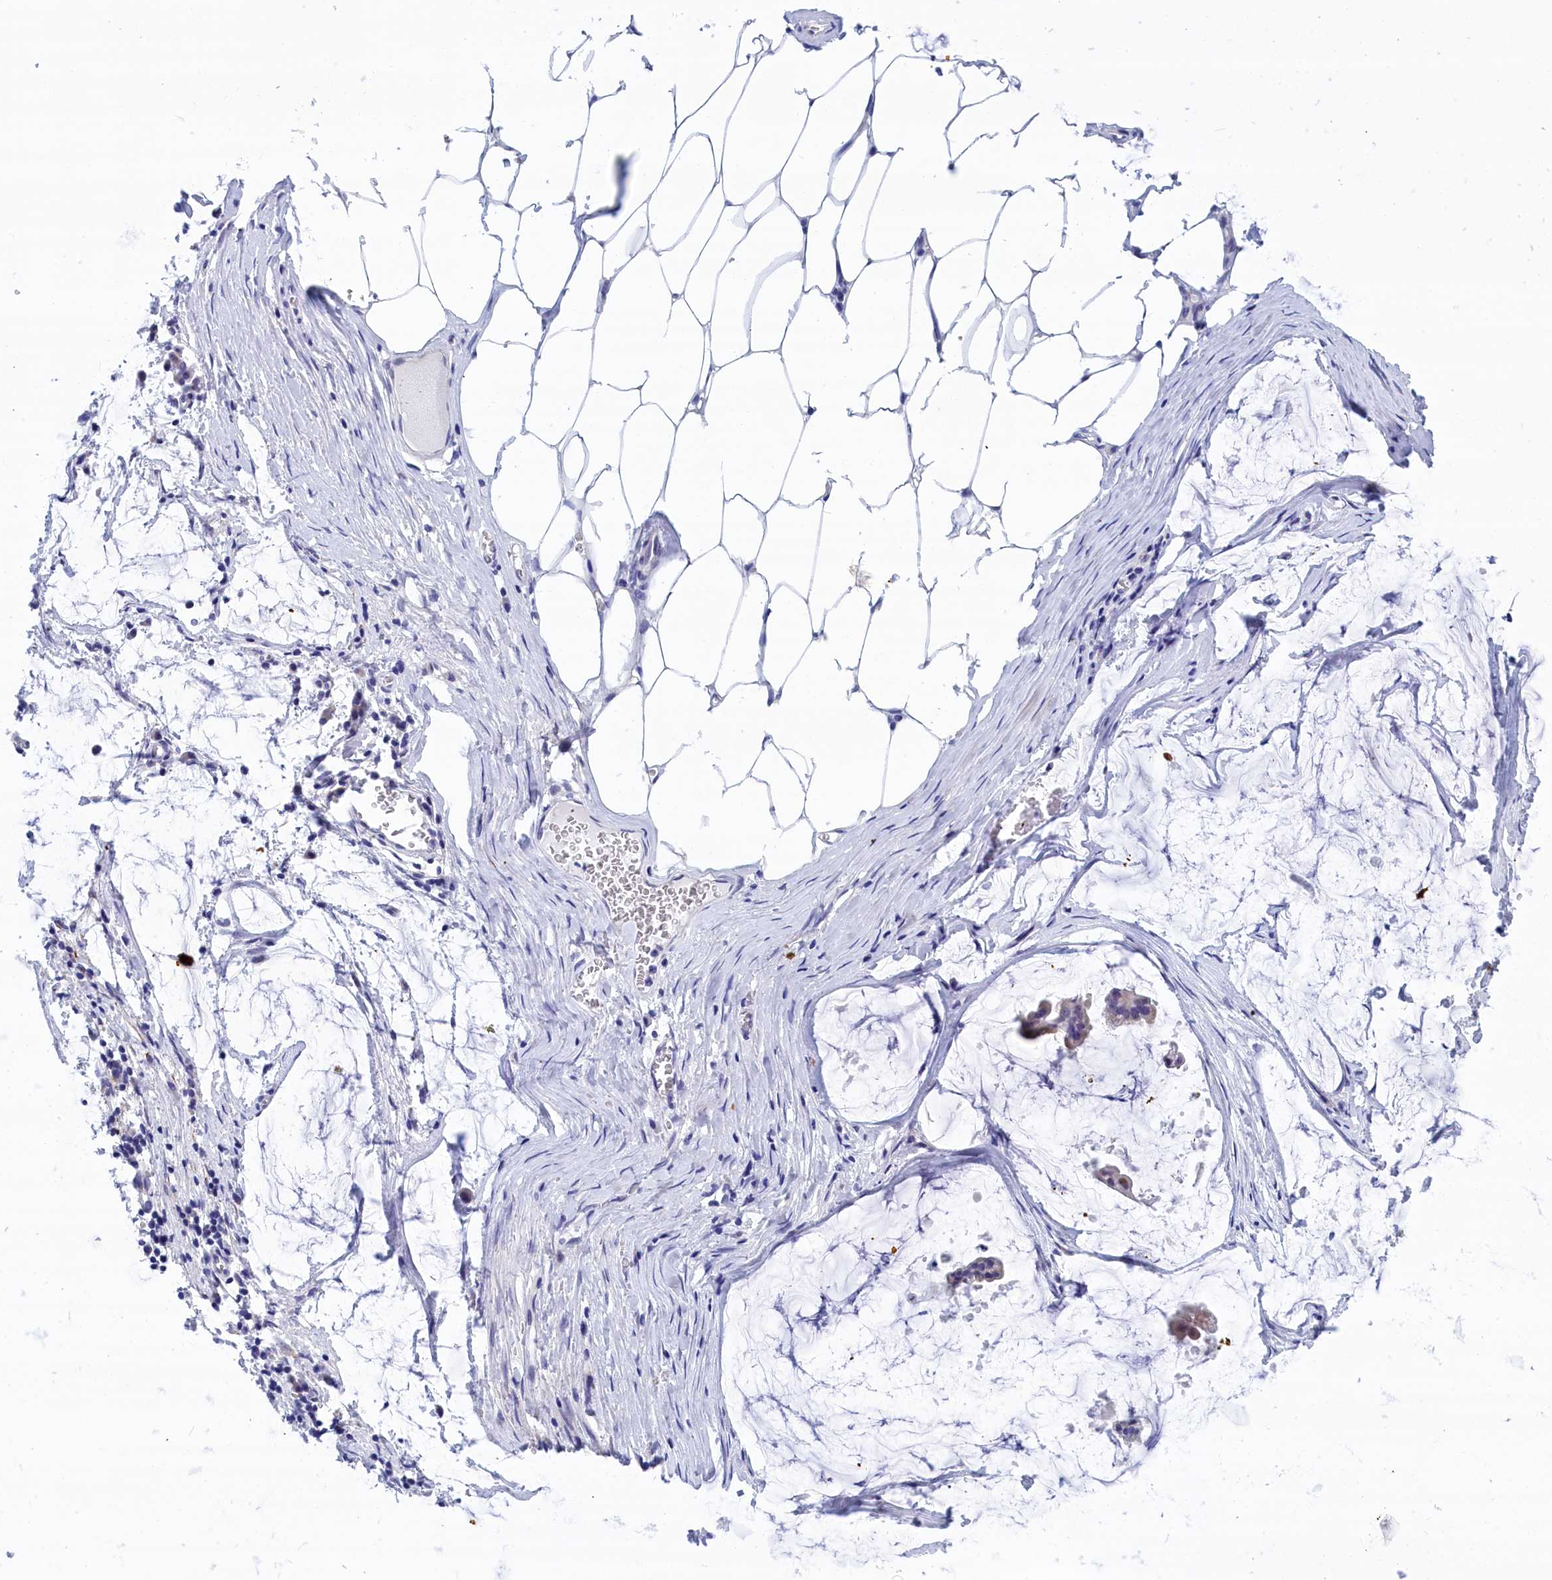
{"staining": {"intensity": "negative", "quantity": "none", "location": "none"}, "tissue": "ovarian cancer", "cell_type": "Tumor cells", "image_type": "cancer", "snomed": [{"axis": "morphology", "description": "Cystadenocarcinoma, mucinous, NOS"}, {"axis": "topography", "description": "Ovary"}], "caption": "Ovarian cancer (mucinous cystadenocarcinoma) was stained to show a protein in brown. There is no significant positivity in tumor cells.", "gene": "WDR83", "patient": {"sex": "female", "age": 73}}